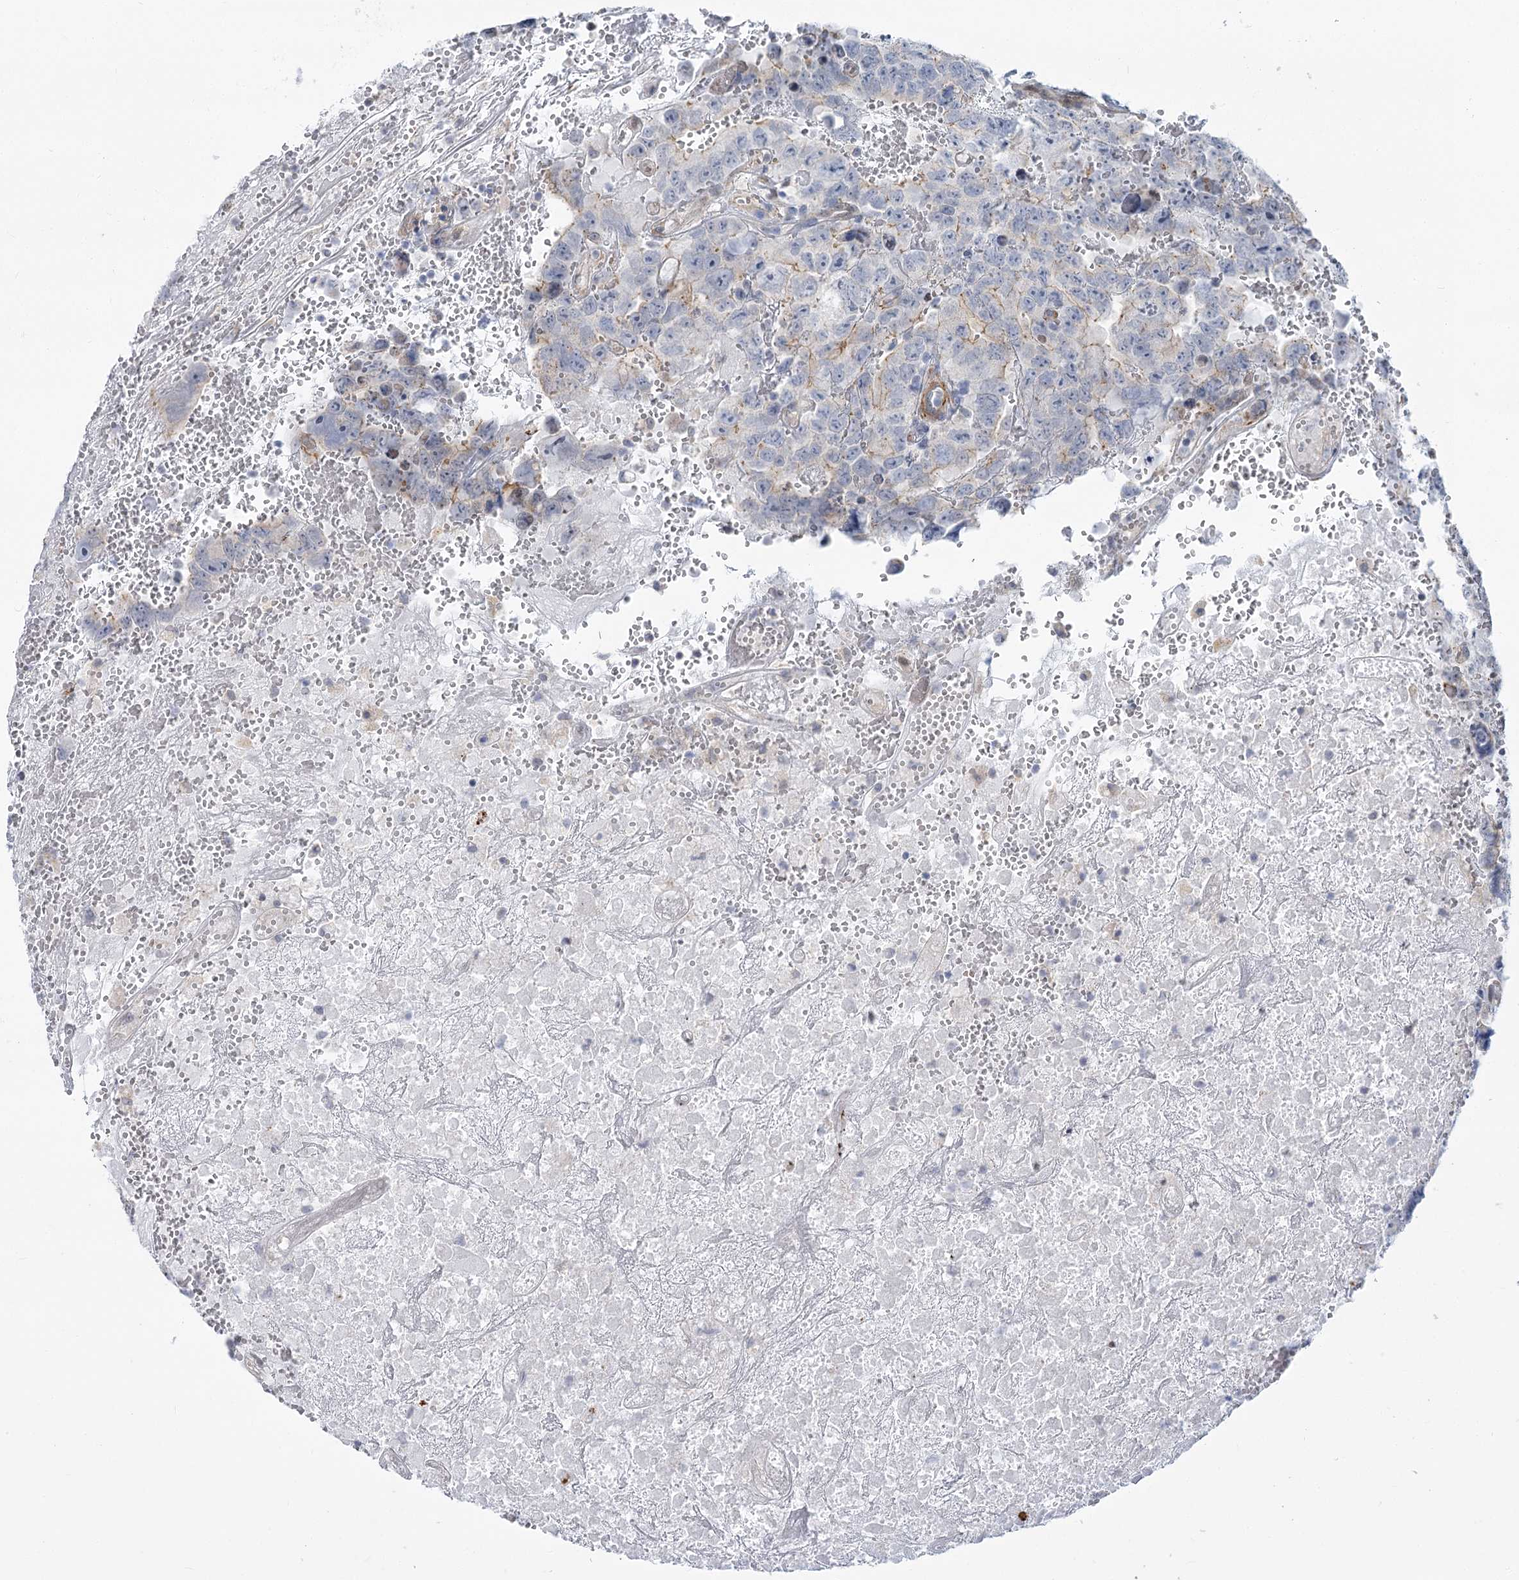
{"staining": {"intensity": "weak", "quantity": "<25%", "location": "cytoplasmic/membranous"}, "tissue": "testis cancer", "cell_type": "Tumor cells", "image_type": "cancer", "snomed": [{"axis": "morphology", "description": "Carcinoma, Embryonal, NOS"}, {"axis": "topography", "description": "Testis"}], "caption": "Photomicrograph shows no significant protein staining in tumor cells of testis cancer (embryonal carcinoma).", "gene": "ARSI", "patient": {"sex": "male", "age": 45}}